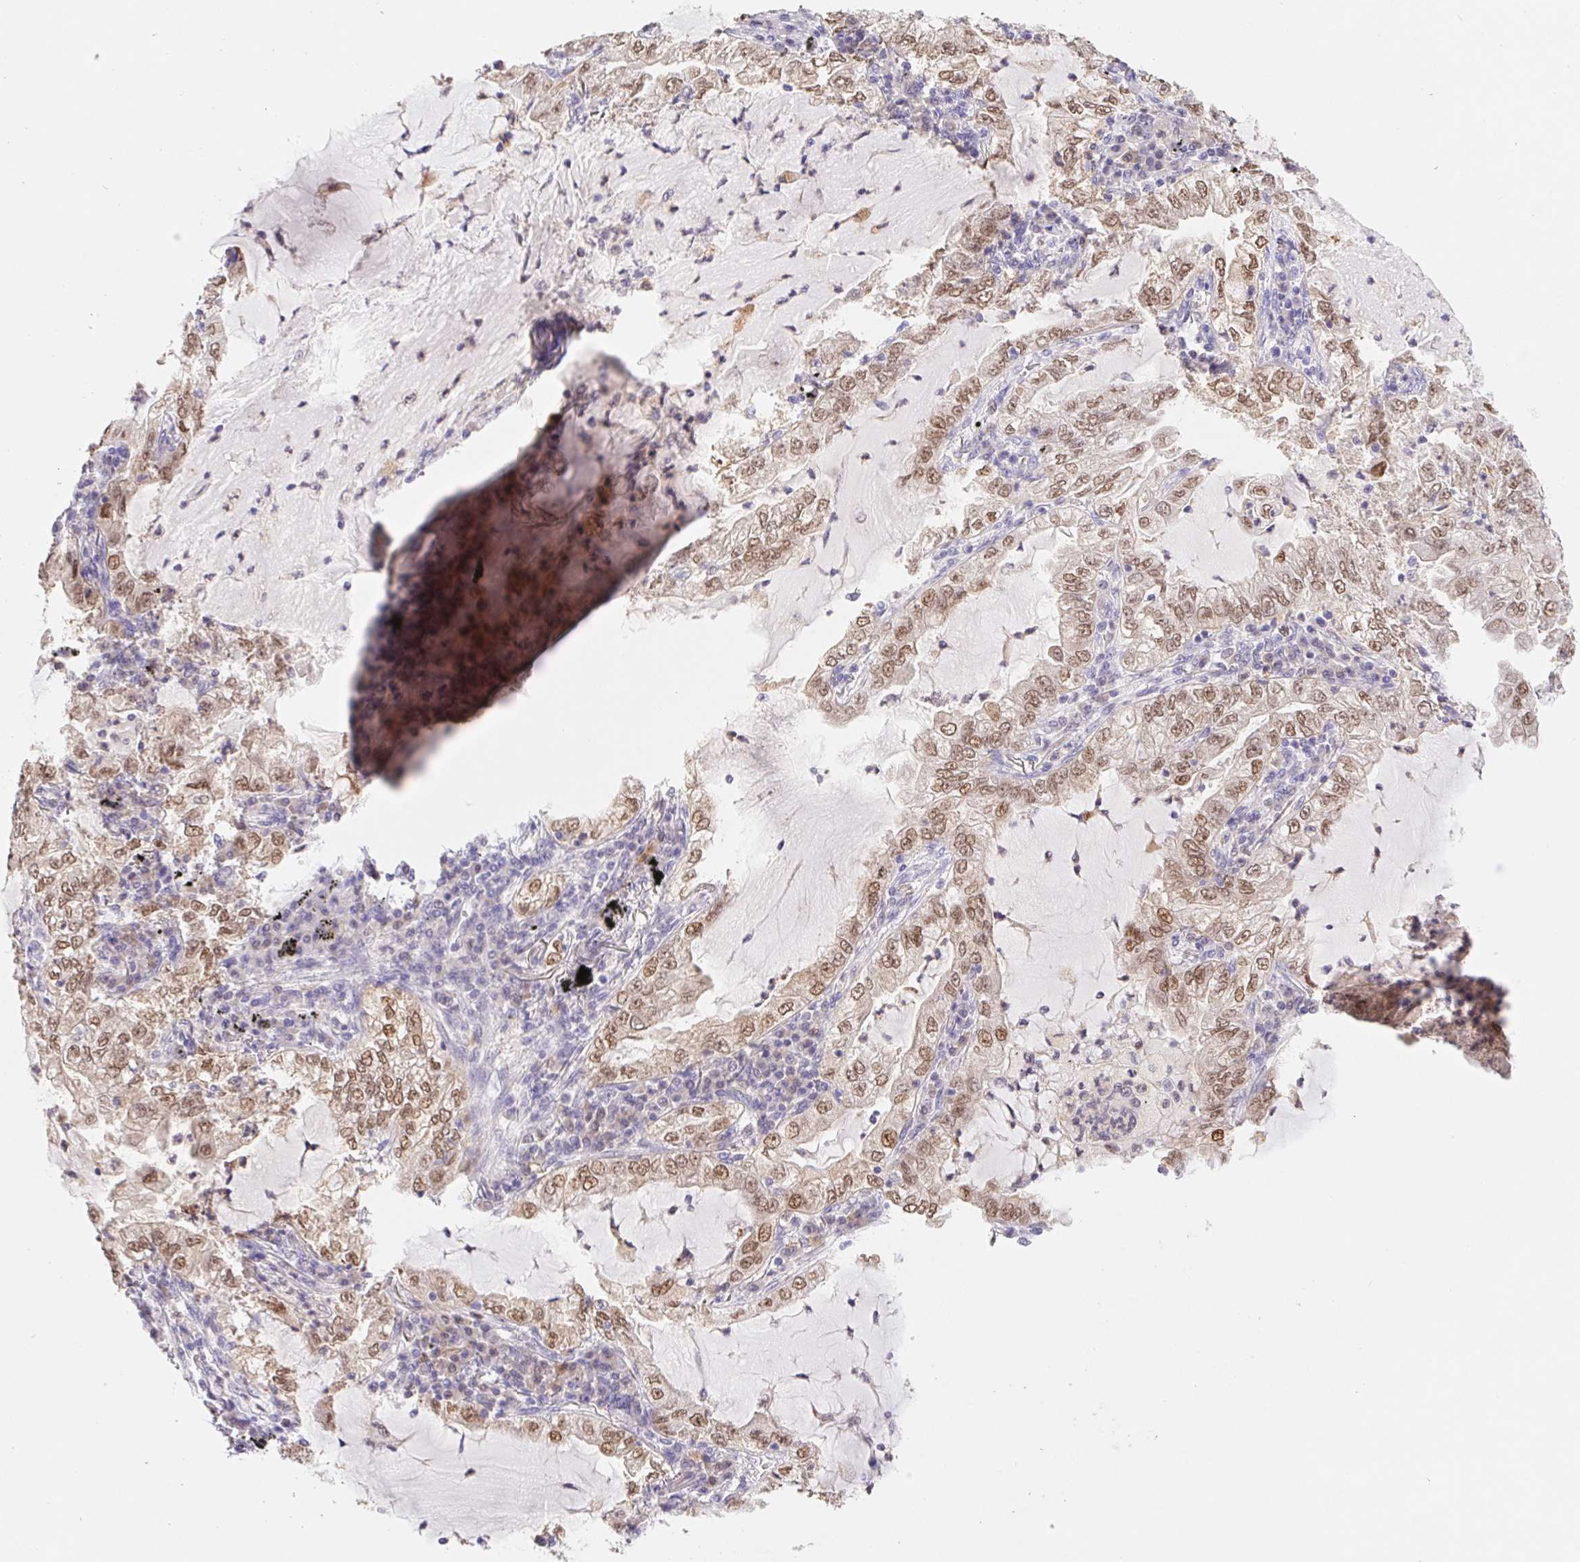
{"staining": {"intensity": "moderate", "quantity": ">75%", "location": "nuclear"}, "tissue": "lung cancer", "cell_type": "Tumor cells", "image_type": "cancer", "snomed": [{"axis": "morphology", "description": "Adenocarcinoma, NOS"}, {"axis": "topography", "description": "Lung"}], "caption": "Immunohistochemistry (IHC) staining of lung adenocarcinoma, which displays medium levels of moderate nuclear positivity in approximately >75% of tumor cells indicating moderate nuclear protein staining. The staining was performed using DAB (3,3'-diaminobenzidine) (brown) for protein detection and nuclei were counterstained in hematoxylin (blue).", "gene": "L3MBTL4", "patient": {"sex": "female", "age": 73}}